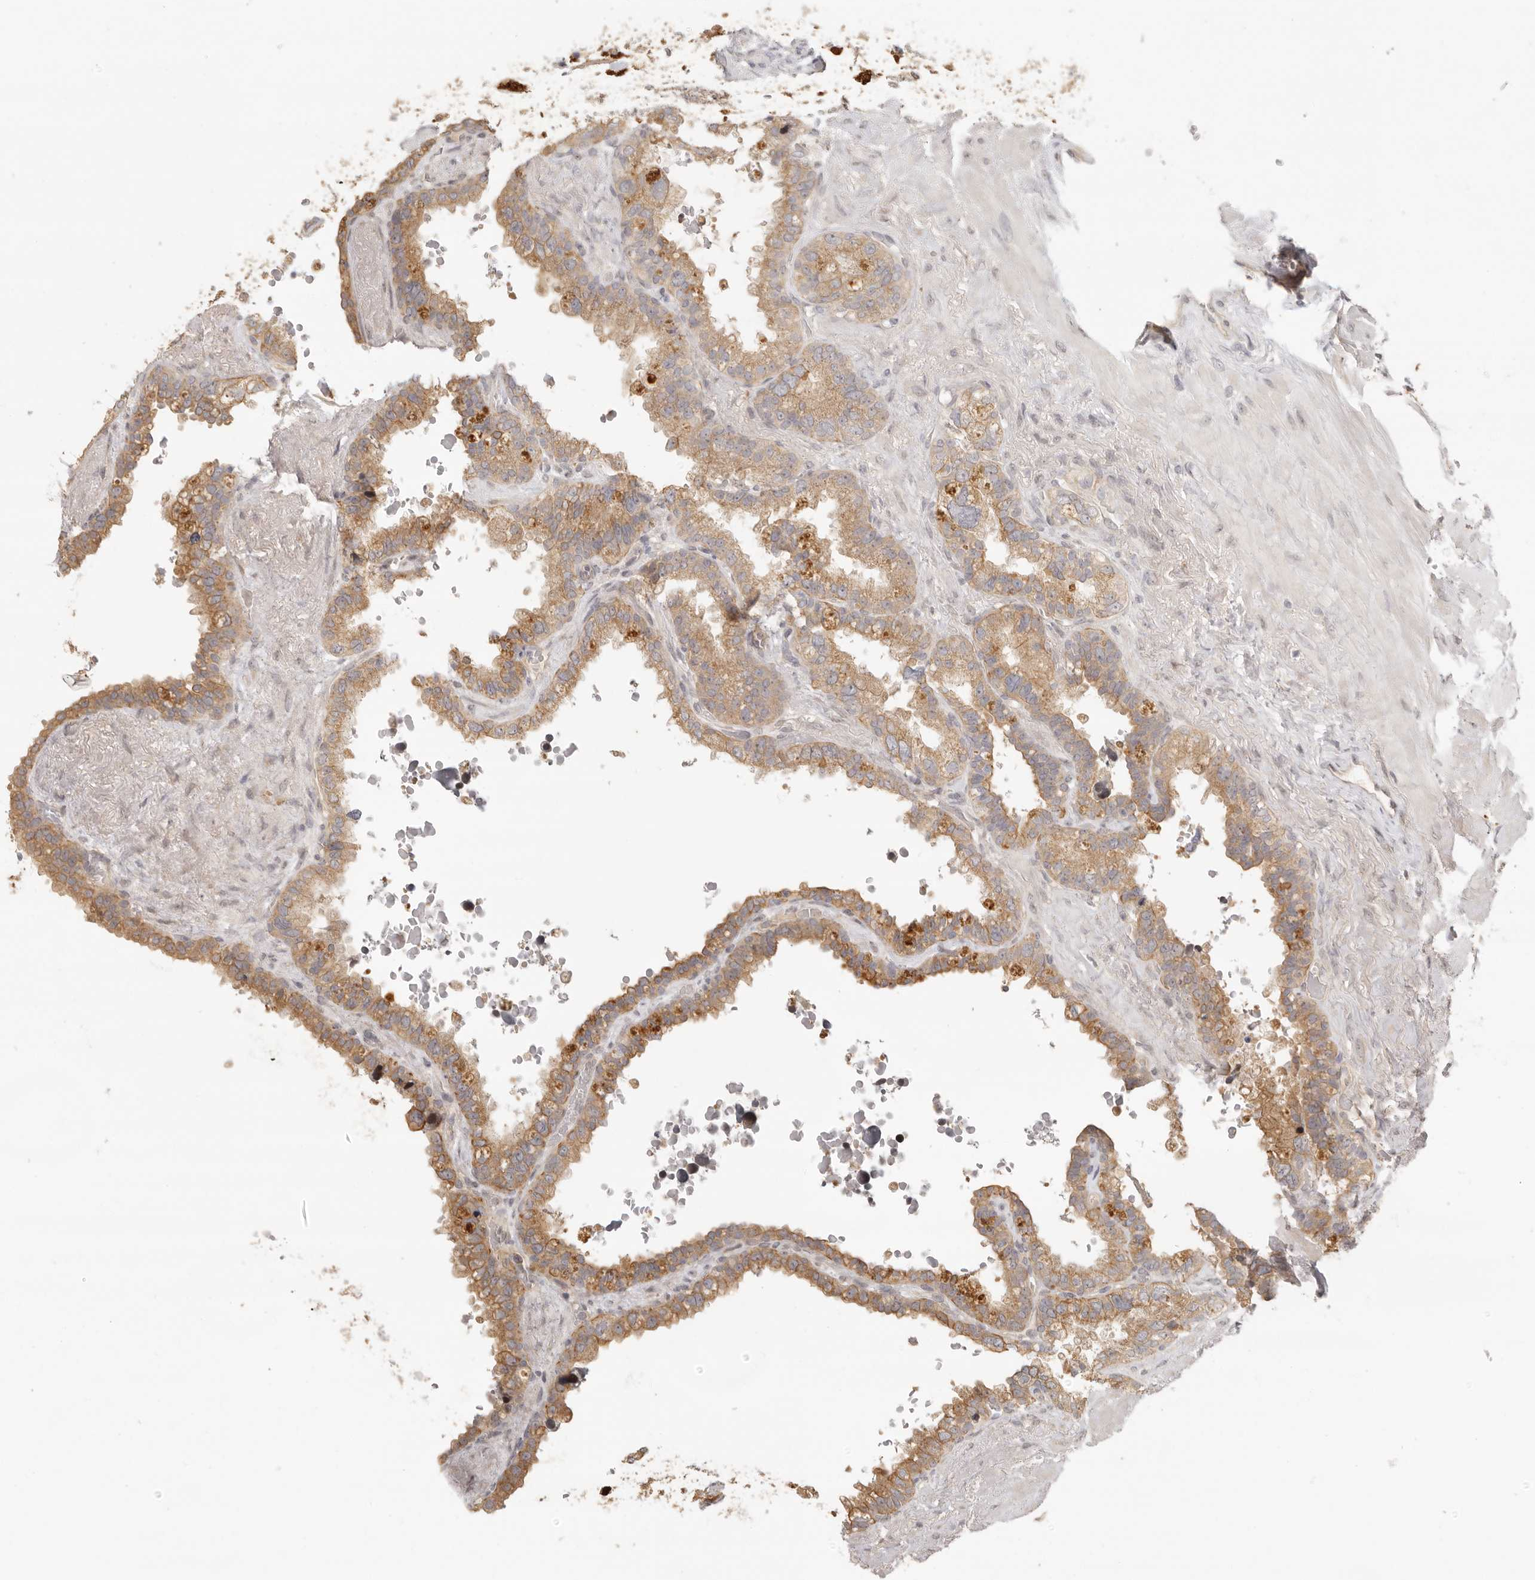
{"staining": {"intensity": "moderate", "quantity": ">75%", "location": "cytoplasmic/membranous"}, "tissue": "seminal vesicle", "cell_type": "Glandular cells", "image_type": "normal", "snomed": [{"axis": "morphology", "description": "Normal tissue, NOS"}, {"axis": "topography", "description": "Seminal veicle"}], "caption": "Protein staining demonstrates moderate cytoplasmic/membranous expression in about >75% of glandular cells in unremarkable seminal vesicle. The staining was performed using DAB to visualize the protein expression in brown, while the nuclei were stained in blue with hematoxylin (Magnification: 20x).", "gene": "AHDC1", "patient": {"sex": "male", "age": 80}}